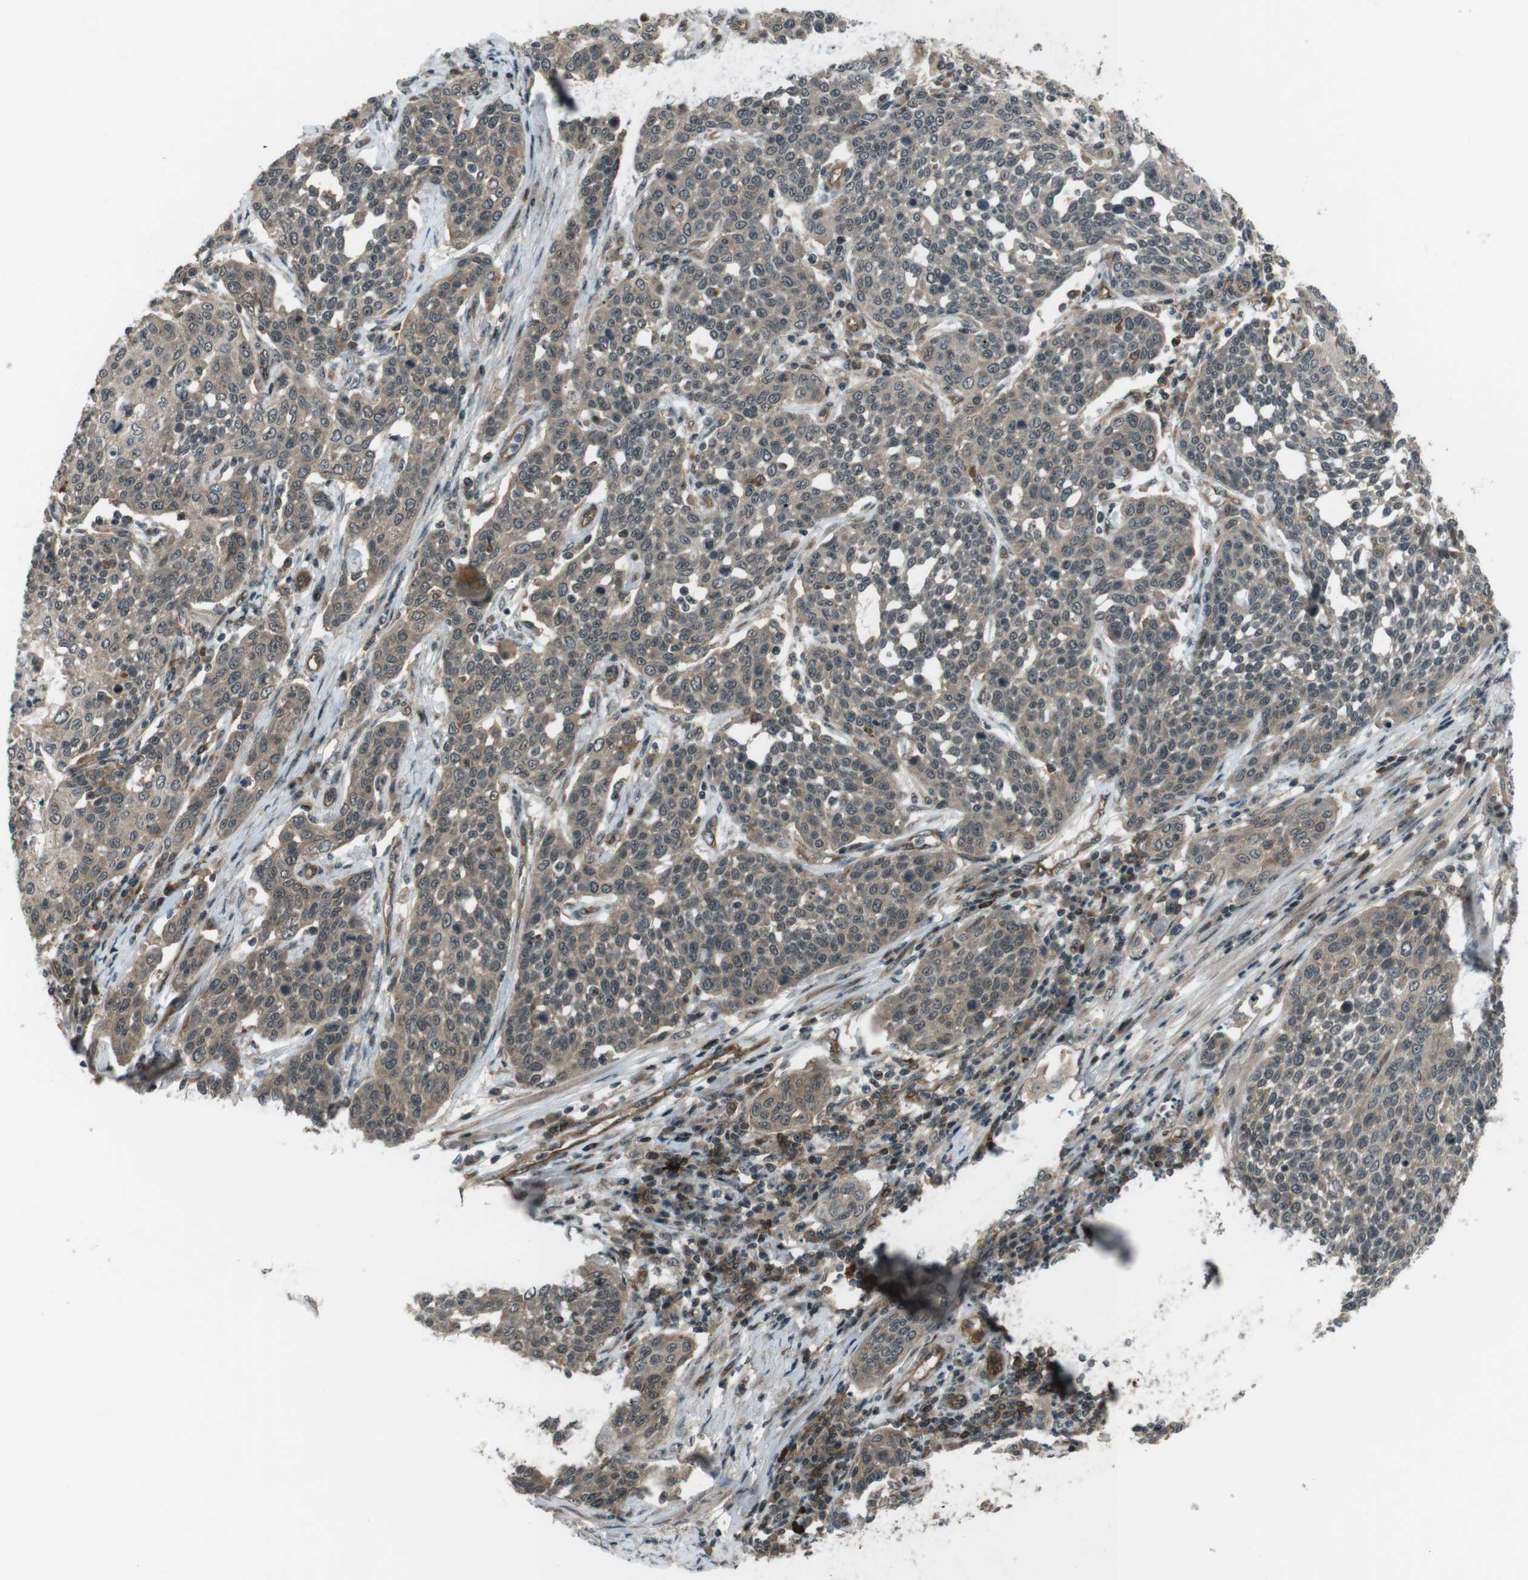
{"staining": {"intensity": "moderate", "quantity": ">75%", "location": "cytoplasmic/membranous,nuclear"}, "tissue": "cervical cancer", "cell_type": "Tumor cells", "image_type": "cancer", "snomed": [{"axis": "morphology", "description": "Squamous cell carcinoma, NOS"}, {"axis": "topography", "description": "Cervix"}], "caption": "There is medium levels of moderate cytoplasmic/membranous and nuclear staining in tumor cells of cervical squamous cell carcinoma, as demonstrated by immunohistochemical staining (brown color).", "gene": "TIAM2", "patient": {"sex": "female", "age": 34}}